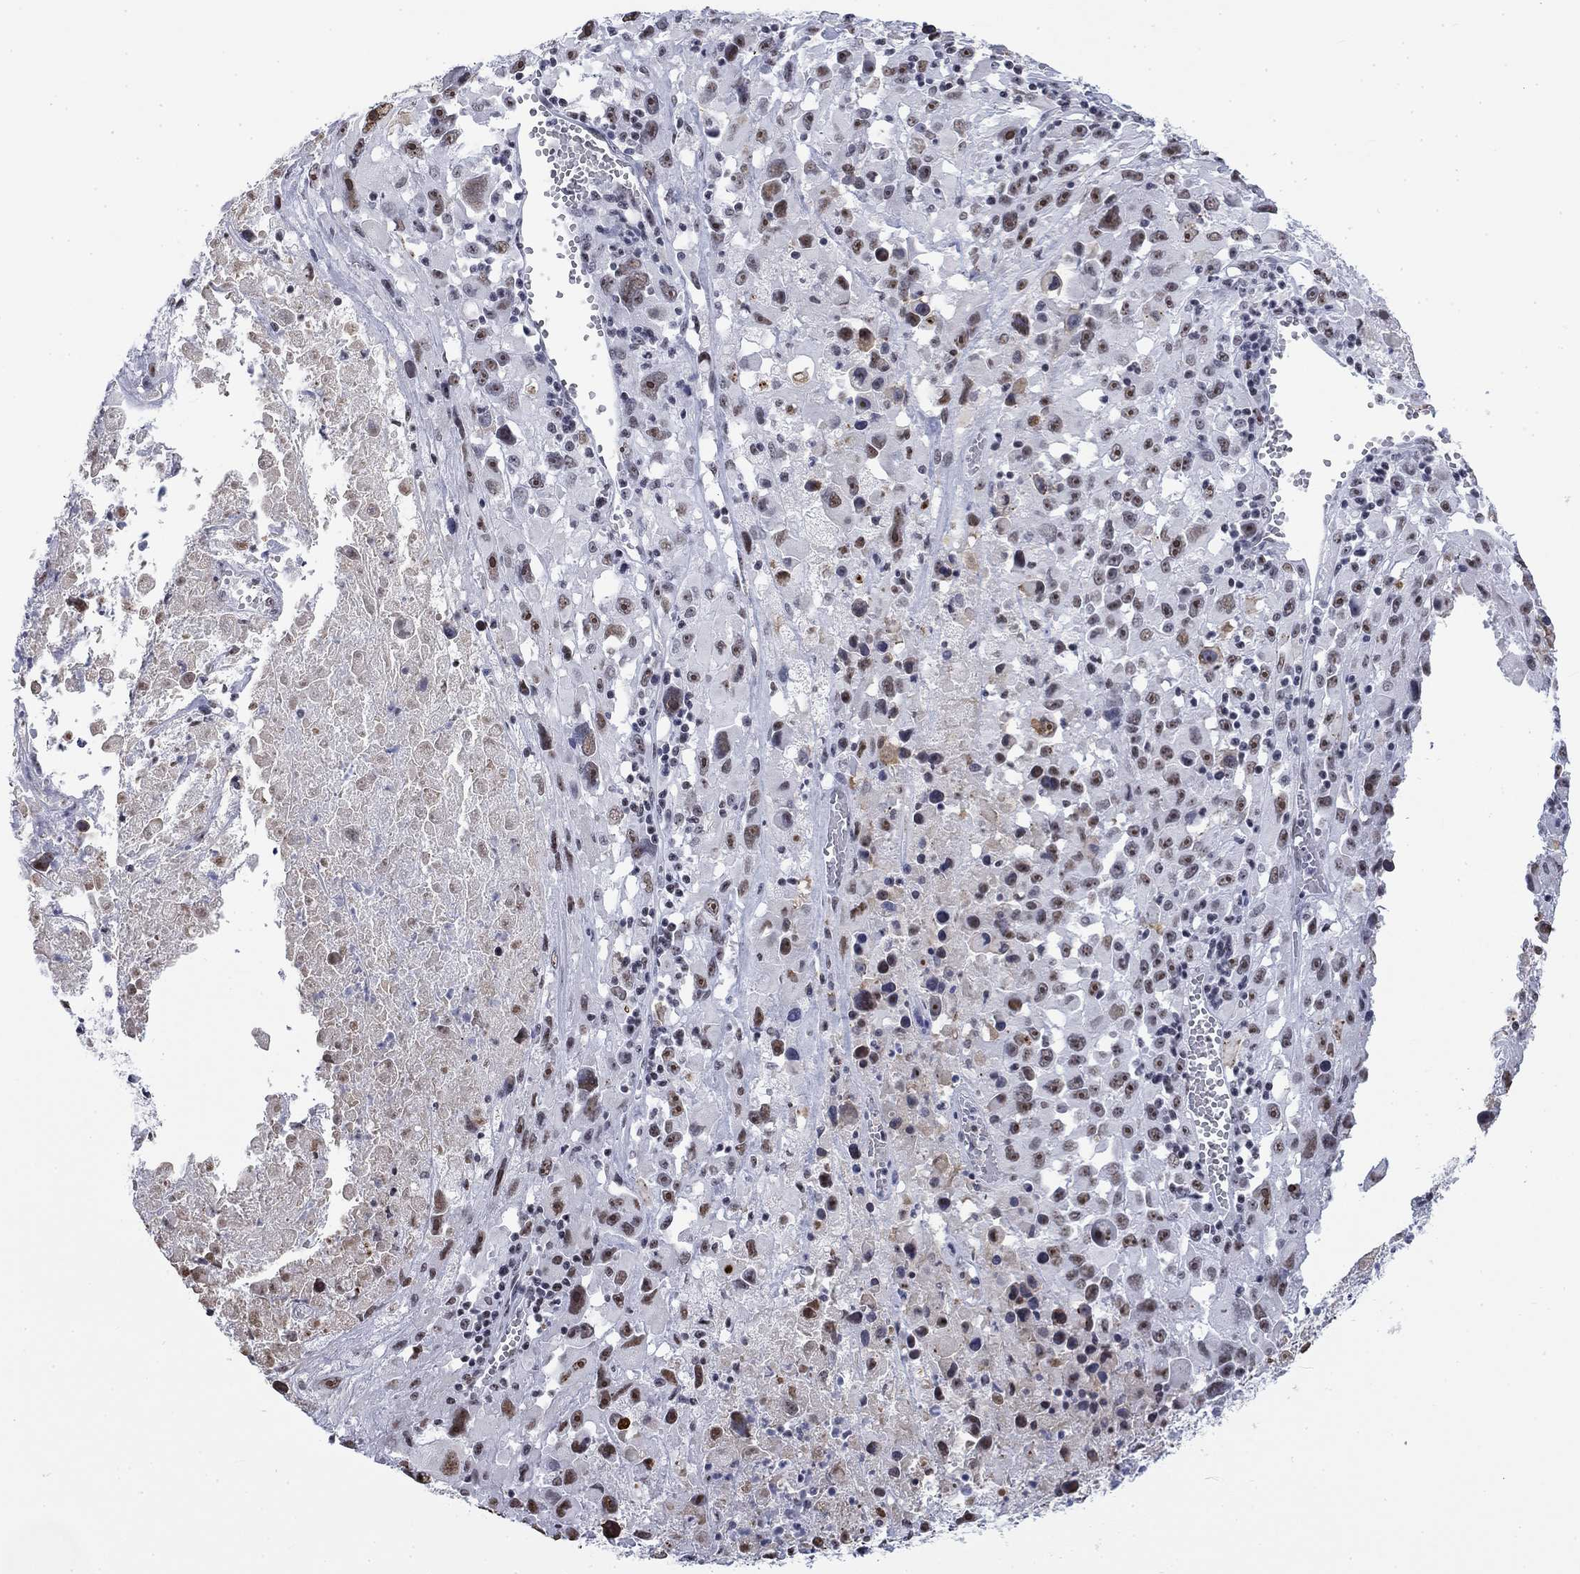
{"staining": {"intensity": "moderate", "quantity": "25%-75%", "location": "nuclear"}, "tissue": "melanoma", "cell_type": "Tumor cells", "image_type": "cancer", "snomed": [{"axis": "morphology", "description": "Malignant melanoma, Metastatic site"}, {"axis": "topography", "description": "Lymph node"}], "caption": "Immunohistochemistry (IHC) of melanoma demonstrates medium levels of moderate nuclear expression in about 25%-75% of tumor cells.", "gene": "CSRNP3", "patient": {"sex": "male", "age": 50}}